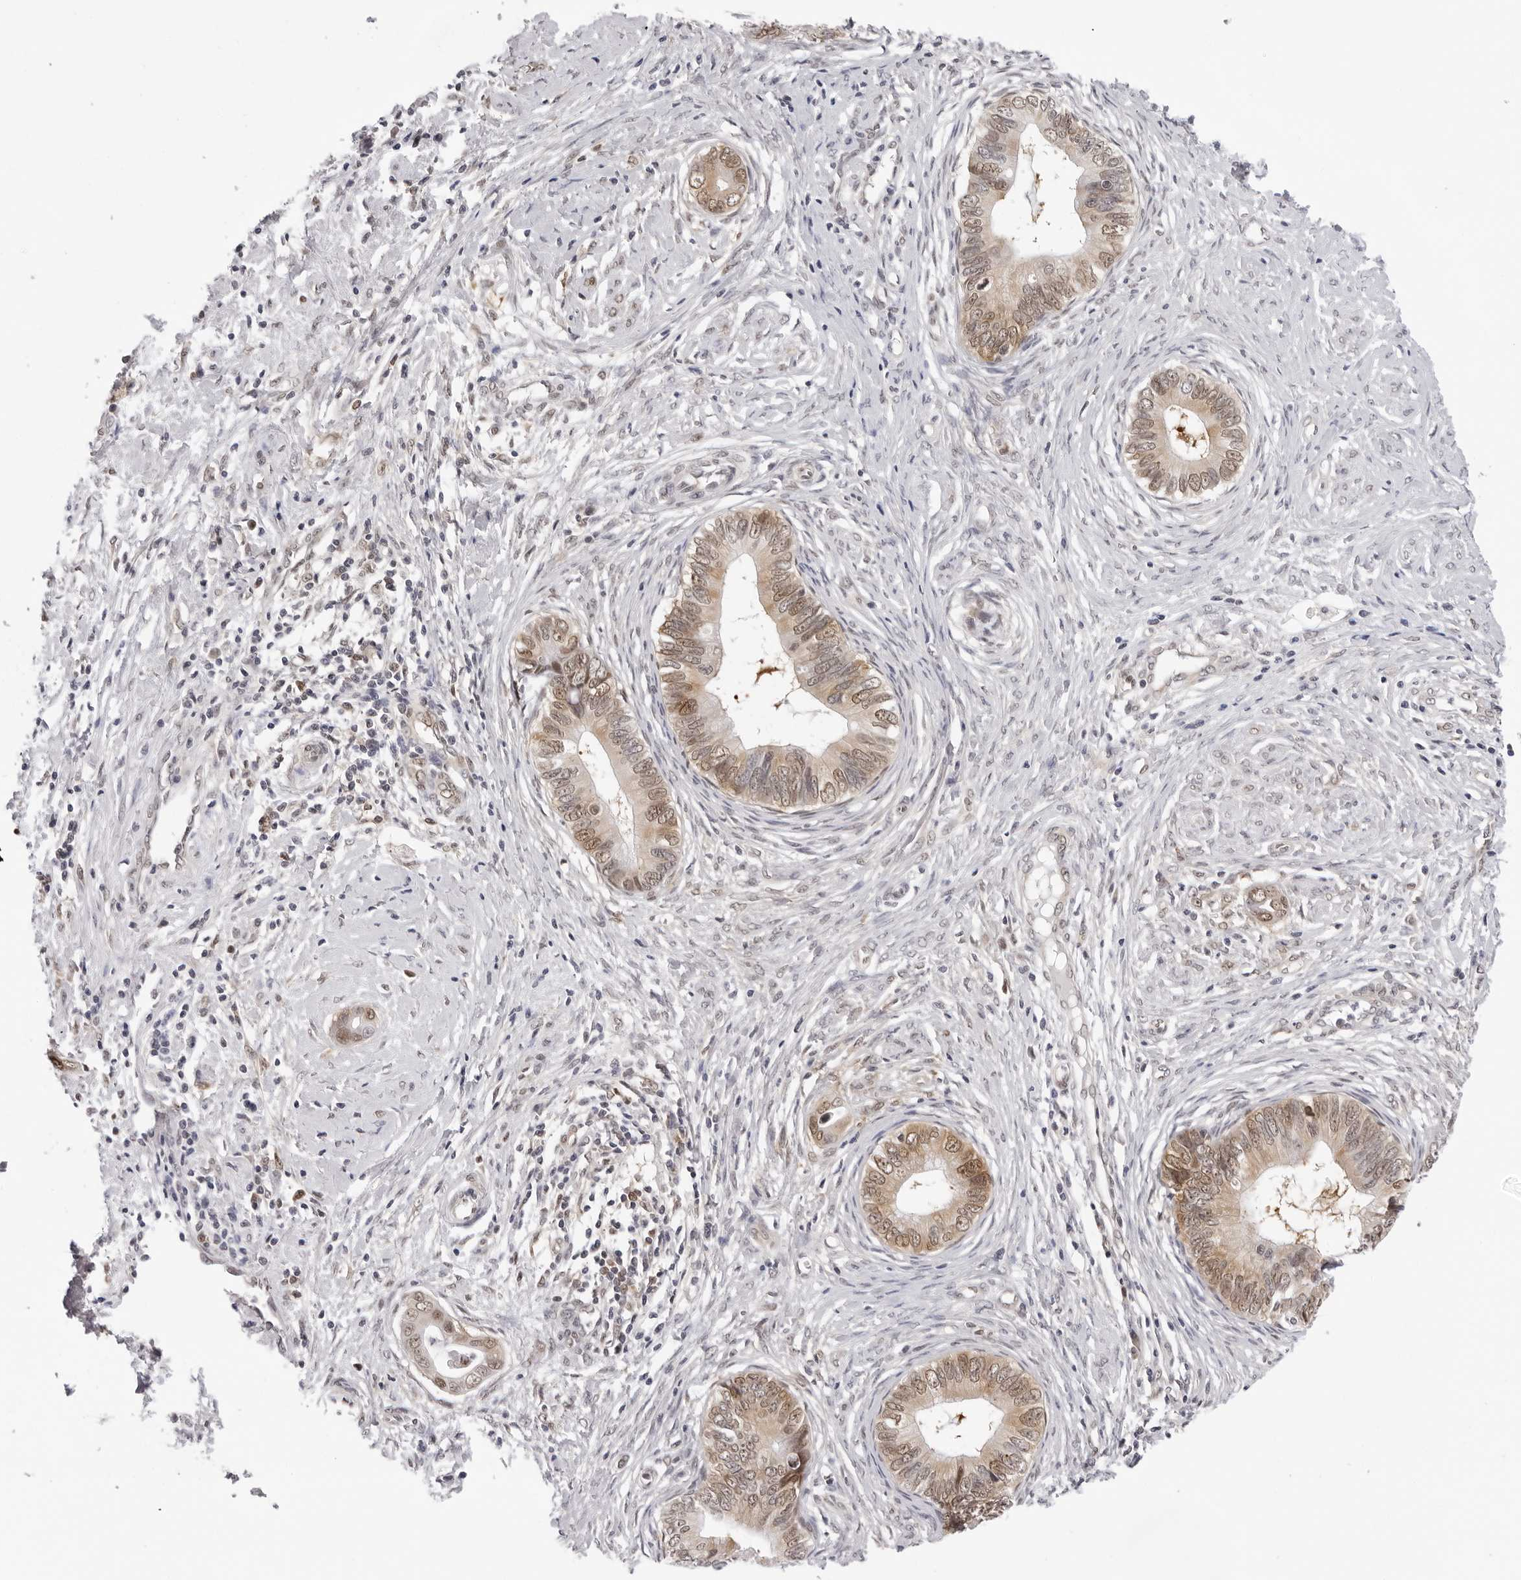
{"staining": {"intensity": "moderate", "quantity": ">75%", "location": "nuclear"}, "tissue": "cervical cancer", "cell_type": "Tumor cells", "image_type": "cancer", "snomed": [{"axis": "morphology", "description": "Adenocarcinoma, NOS"}, {"axis": "topography", "description": "Cervix"}], "caption": "Cervical adenocarcinoma stained with a protein marker reveals moderate staining in tumor cells.", "gene": "WDR77", "patient": {"sex": "female", "age": 44}}